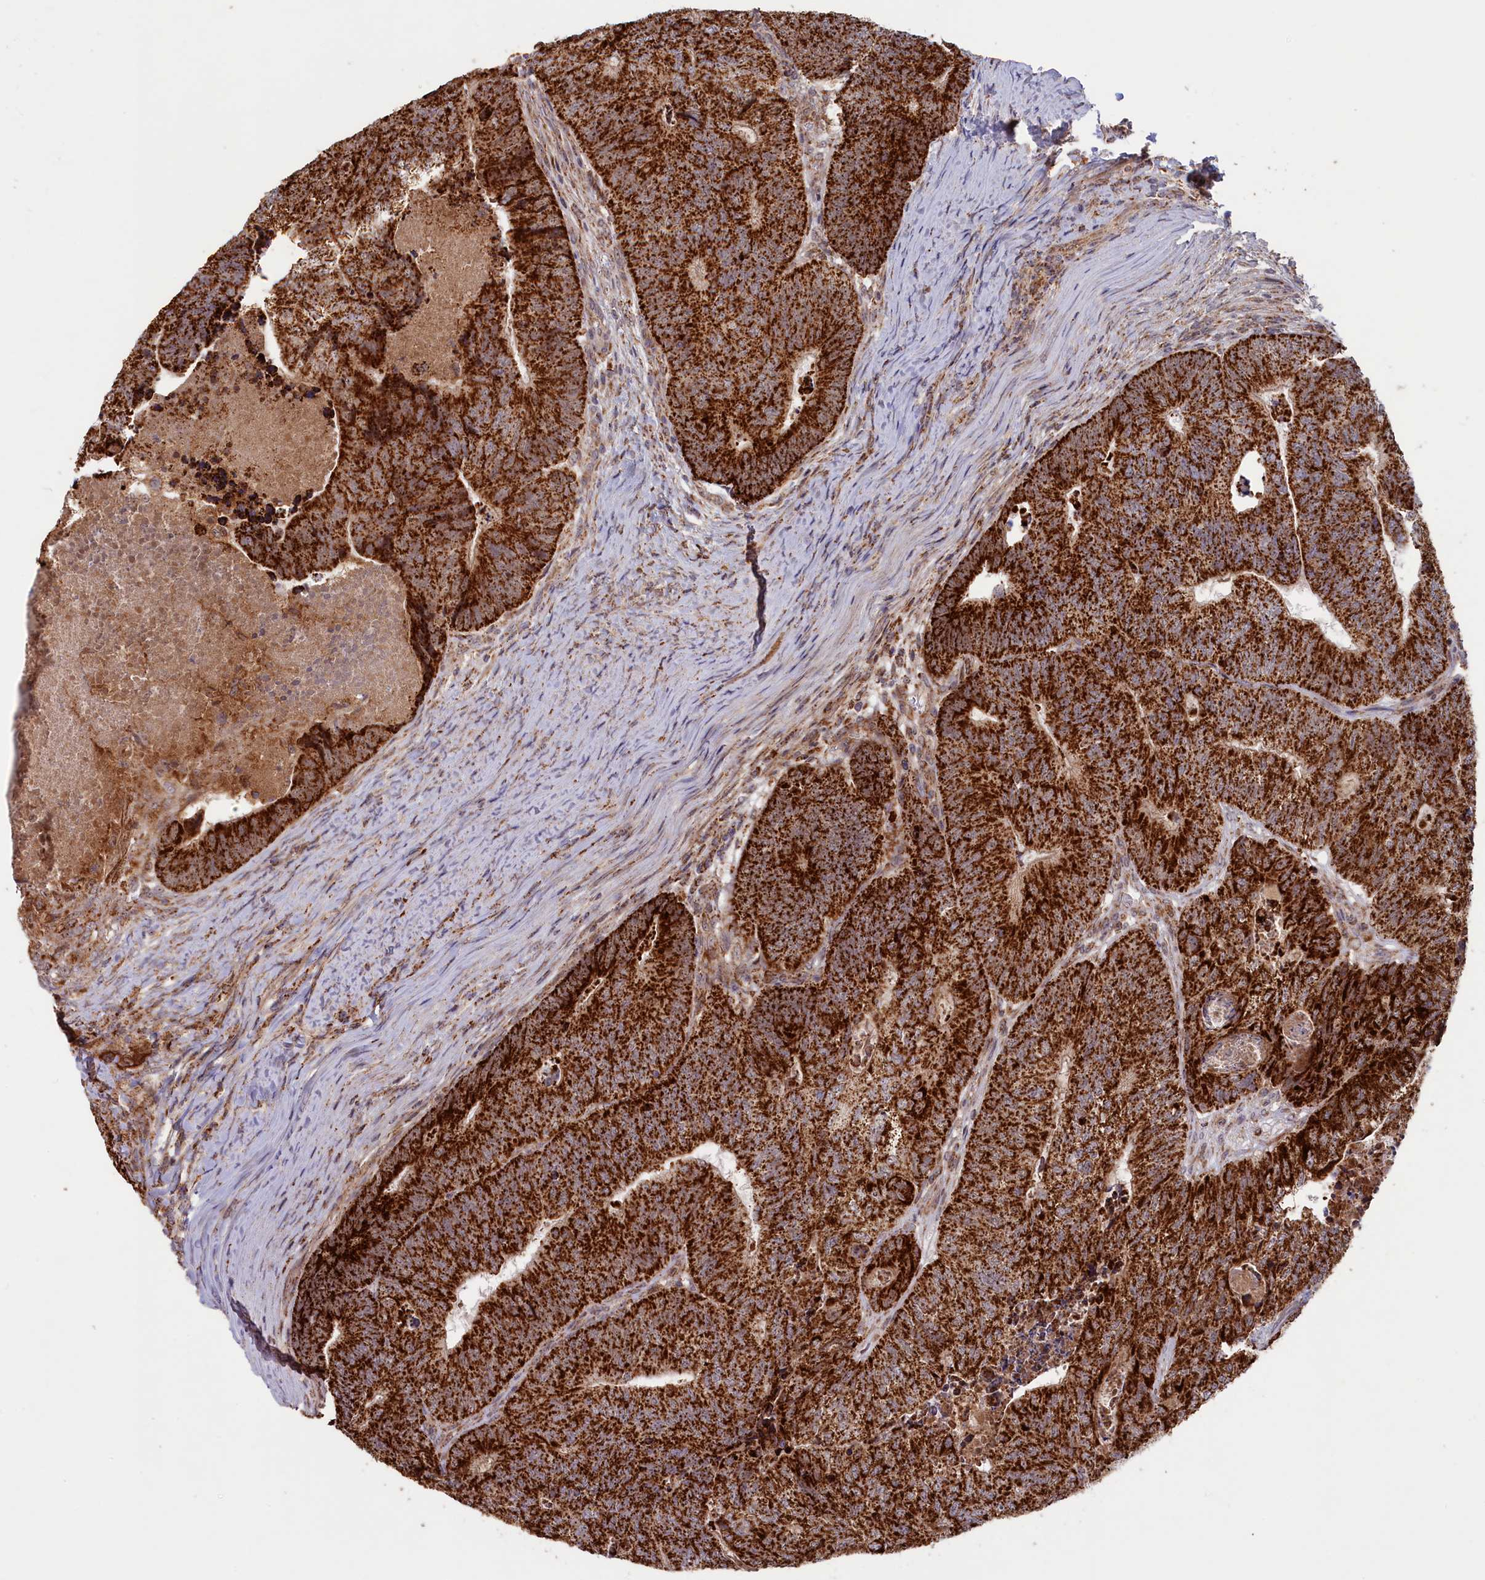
{"staining": {"intensity": "strong", "quantity": ">75%", "location": "cytoplasmic/membranous"}, "tissue": "colorectal cancer", "cell_type": "Tumor cells", "image_type": "cancer", "snomed": [{"axis": "morphology", "description": "Adenocarcinoma, NOS"}, {"axis": "topography", "description": "Colon"}], "caption": "This is a histology image of immunohistochemistry staining of colorectal cancer, which shows strong staining in the cytoplasmic/membranous of tumor cells.", "gene": "DUS3L", "patient": {"sex": "female", "age": 67}}